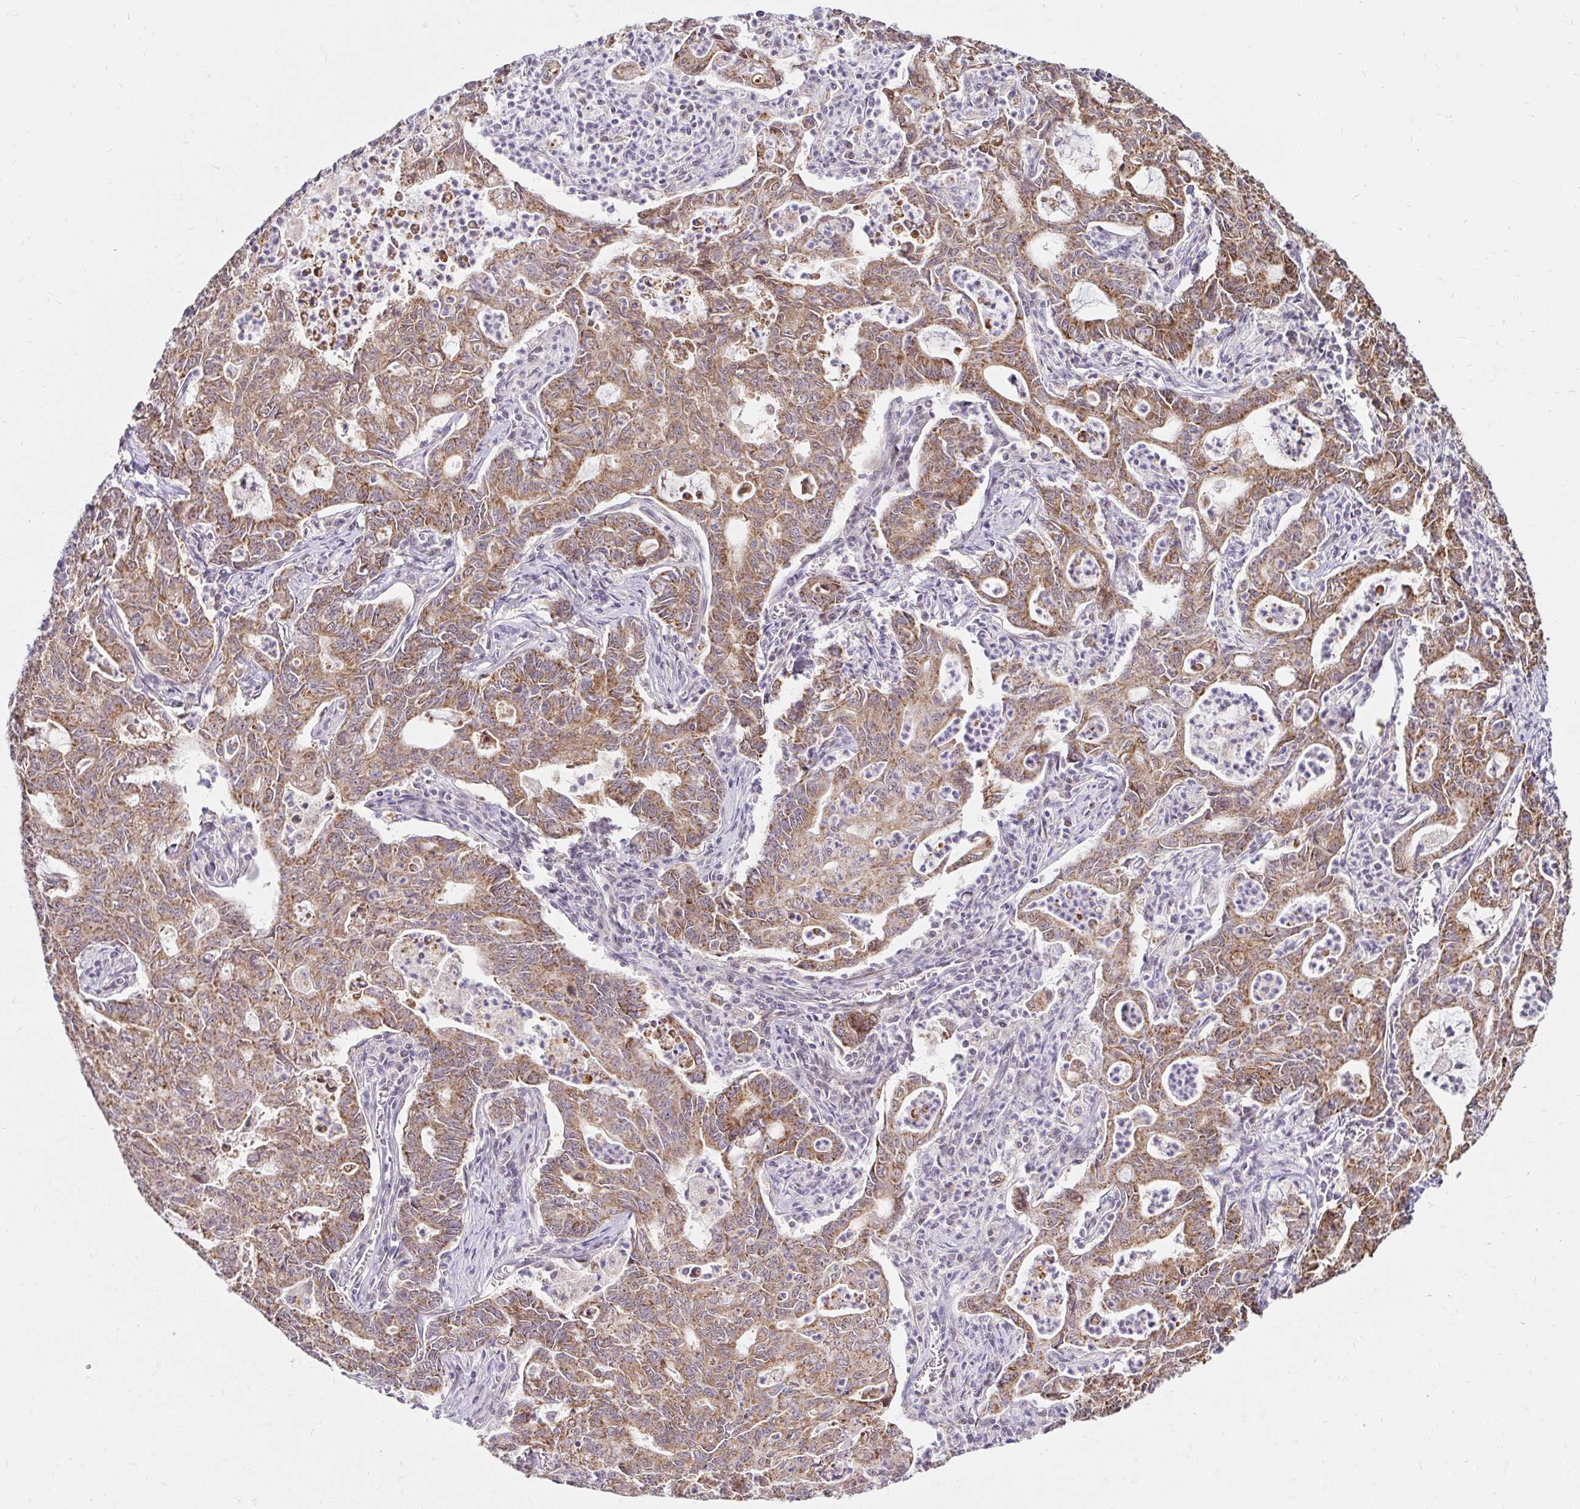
{"staining": {"intensity": "moderate", "quantity": ">75%", "location": "cytoplasmic/membranous"}, "tissue": "stomach cancer", "cell_type": "Tumor cells", "image_type": "cancer", "snomed": [{"axis": "morphology", "description": "Adenocarcinoma, NOS"}, {"axis": "topography", "description": "Stomach, upper"}], "caption": "Immunohistochemical staining of human stomach cancer (adenocarcinoma) exhibits medium levels of moderate cytoplasmic/membranous protein staining in about >75% of tumor cells.", "gene": "TIMM50", "patient": {"sex": "female", "age": 79}}